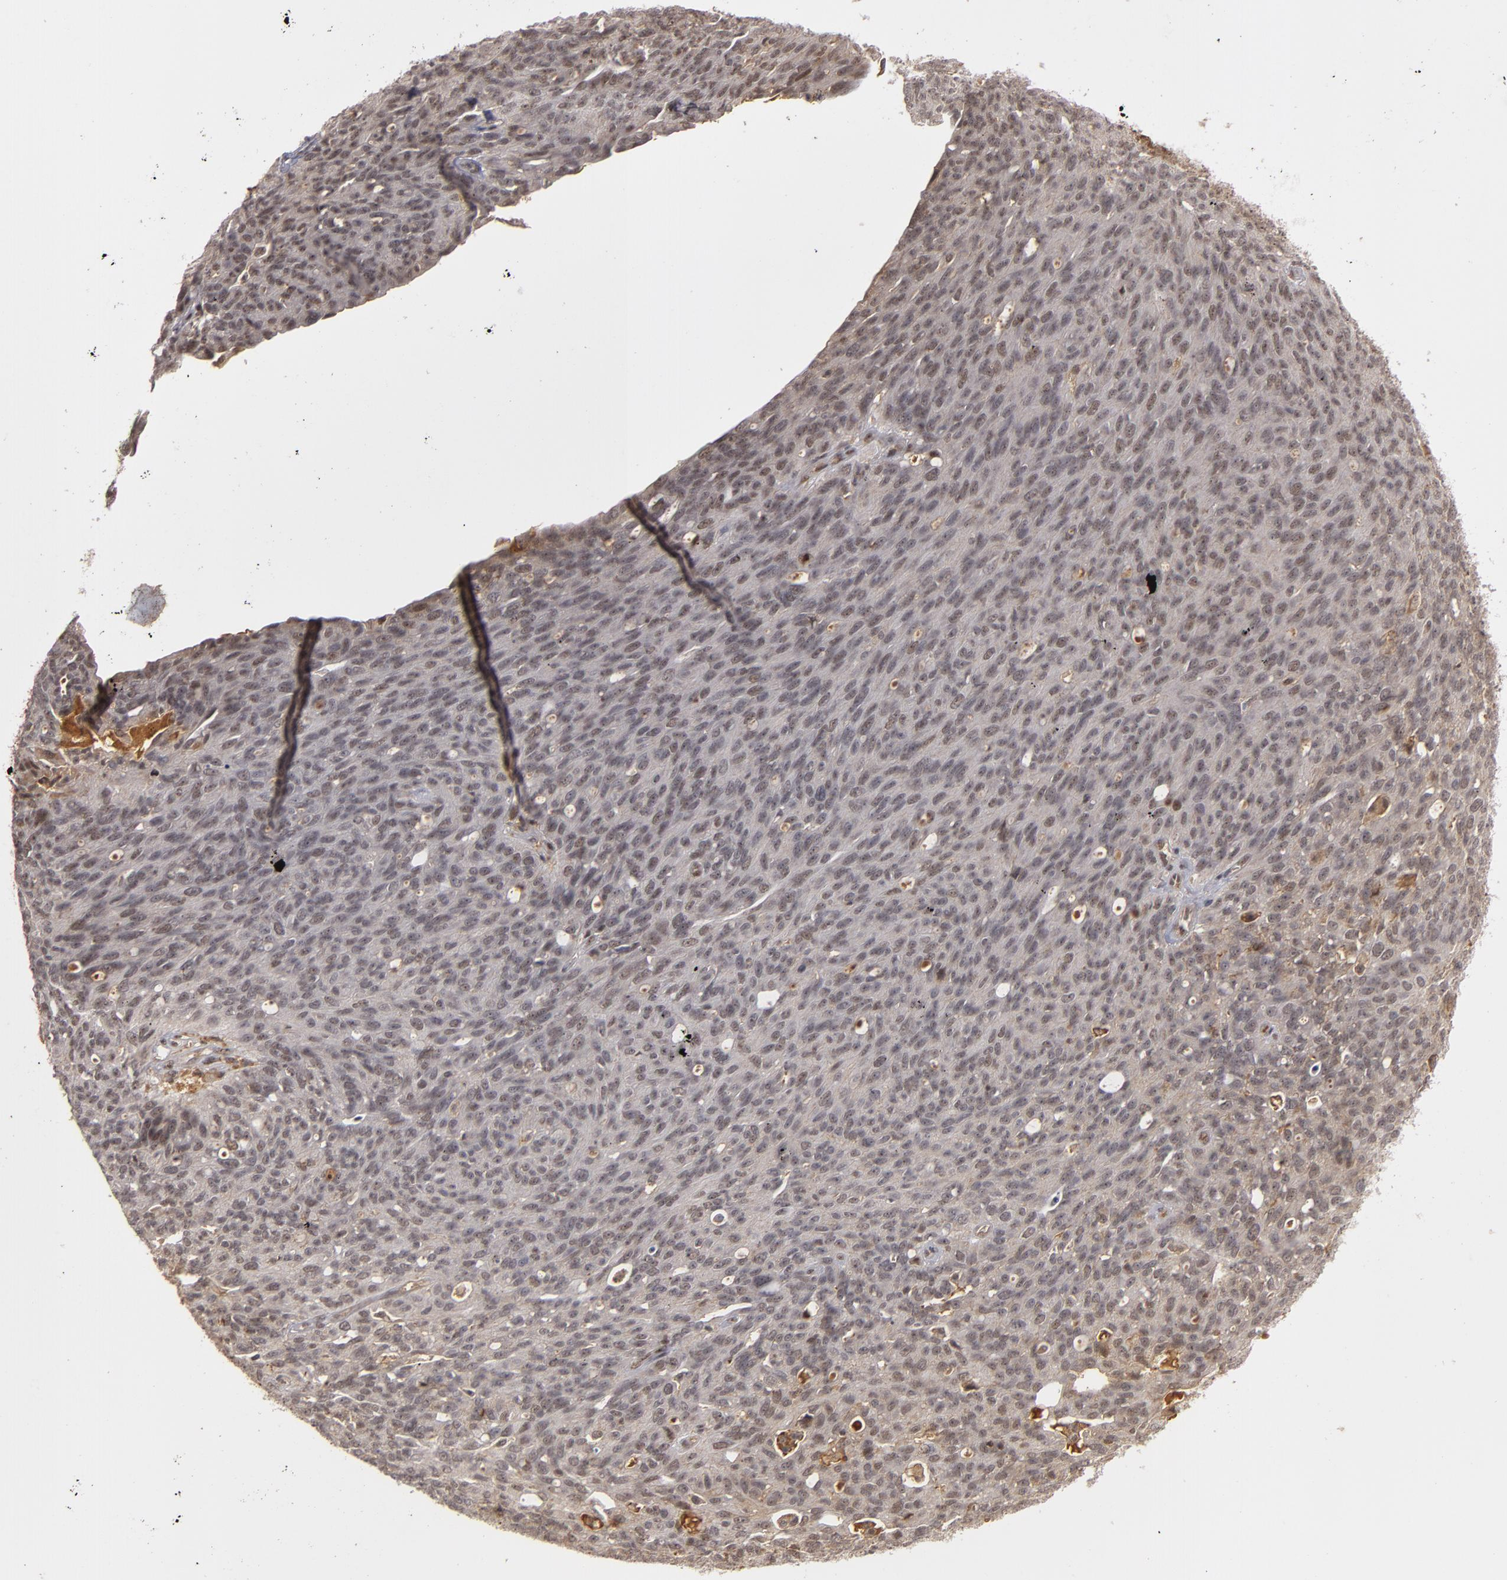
{"staining": {"intensity": "weak", "quantity": "<25%", "location": "nuclear"}, "tissue": "ovarian cancer", "cell_type": "Tumor cells", "image_type": "cancer", "snomed": [{"axis": "morphology", "description": "Carcinoma, endometroid"}, {"axis": "topography", "description": "Ovary"}], "caption": "DAB (3,3'-diaminobenzidine) immunohistochemical staining of human endometroid carcinoma (ovarian) shows no significant expression in tumor cells. Nuclei are stained in blue.", "gene": "ZNF234", "patient": {"sex": "female", "age": 60}}